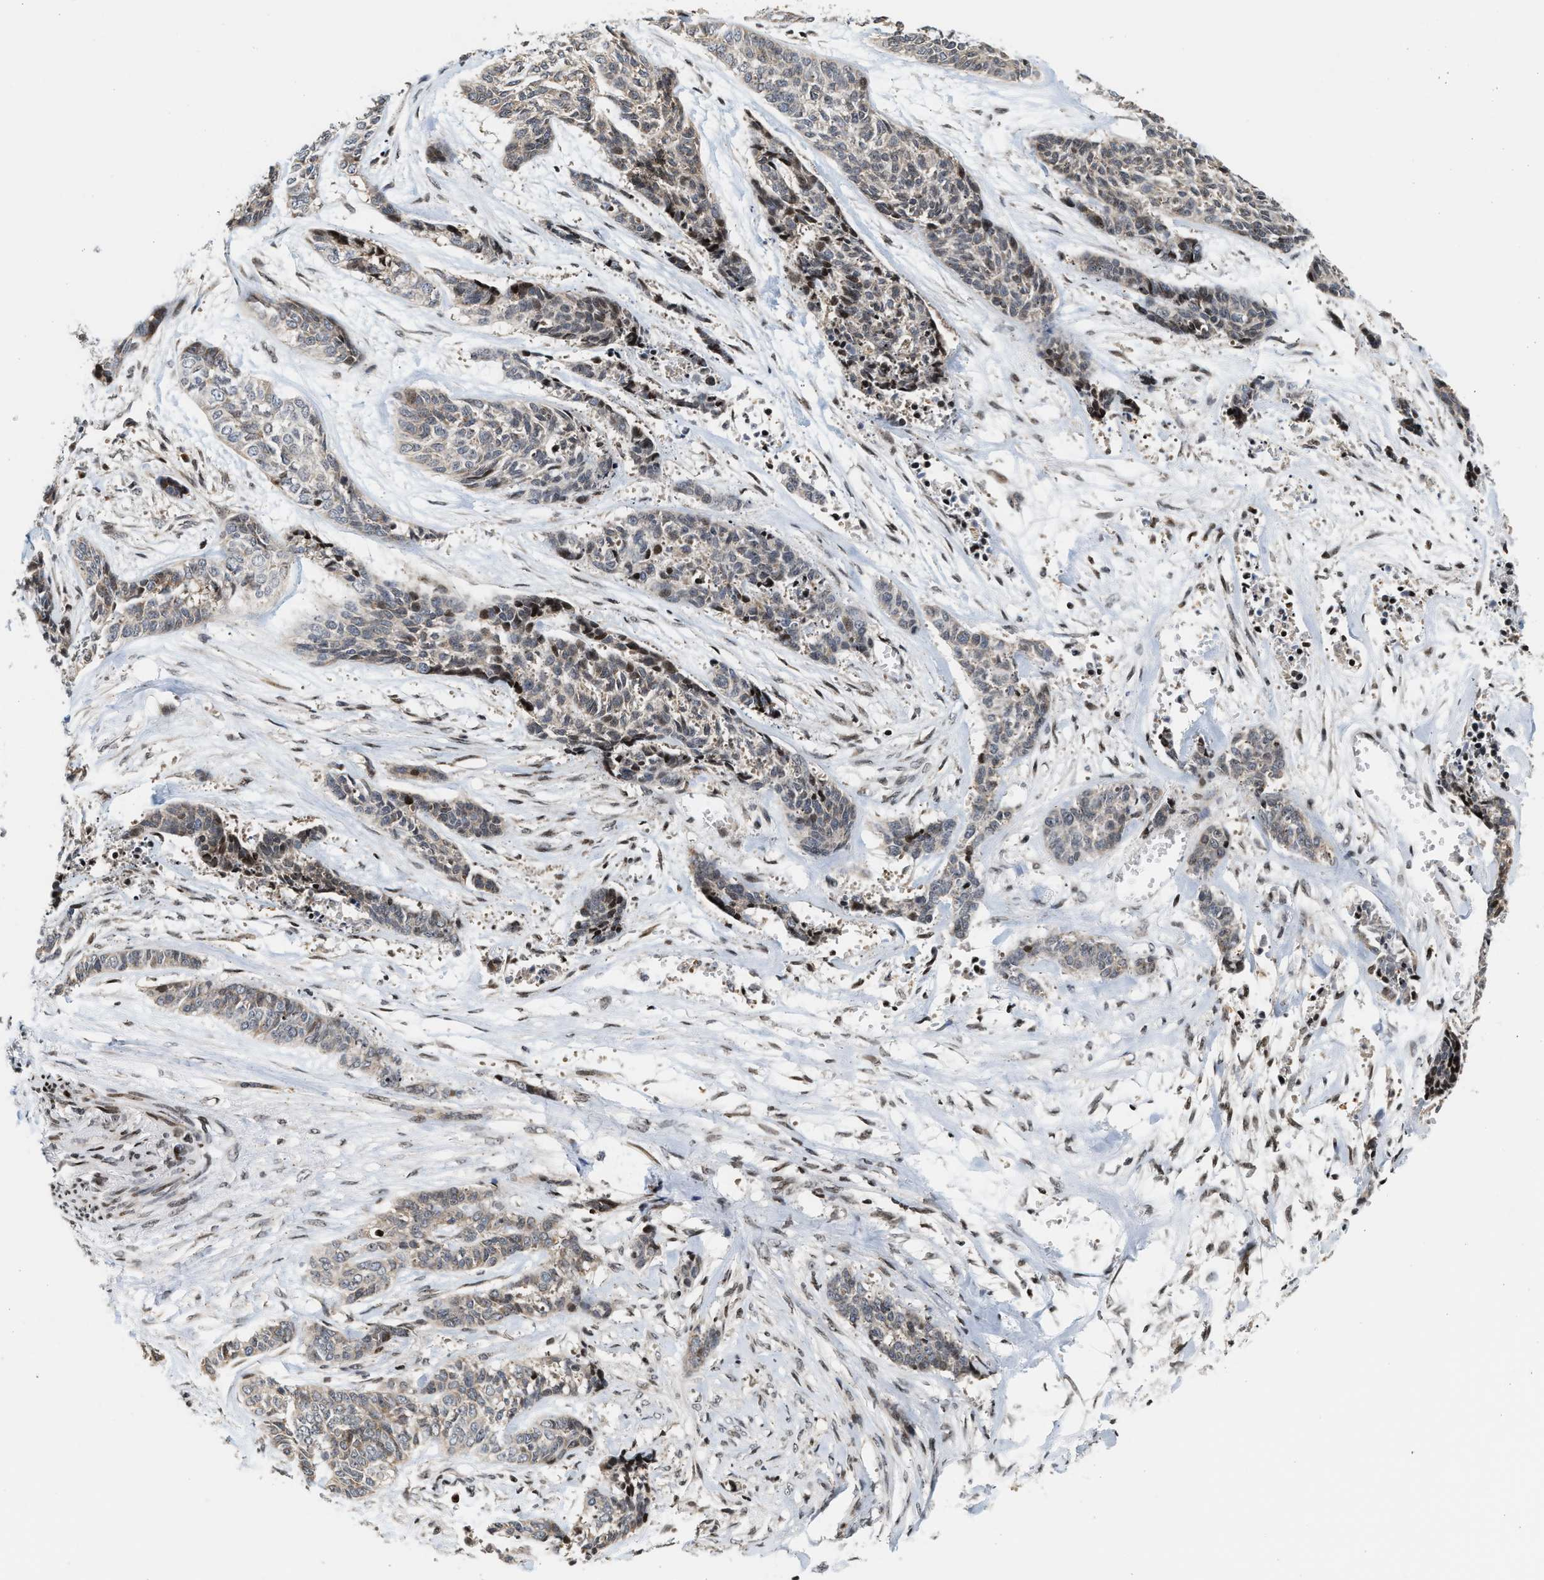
{"staining": {"intensity": "weak", "quantity": "25%-75%", "location": "cytoplasmic/membranous"}, "tissue": "skin cancer", "cell_type": "Tumor cells", "image_type": "cancer", "snomed": [{"axis": "morphology", "description": "Basal cell carcinoma"}, {"axis": "topography", "description": "Skin"}], "caption": "Weak cytoplasmic/membranous expression for a protein is present in about 25%-75% of tumor cells of skin basal cell carcinoma using IHC.", "gene": "PDZD2", "patient": {"sex": "female", "age": 64}}